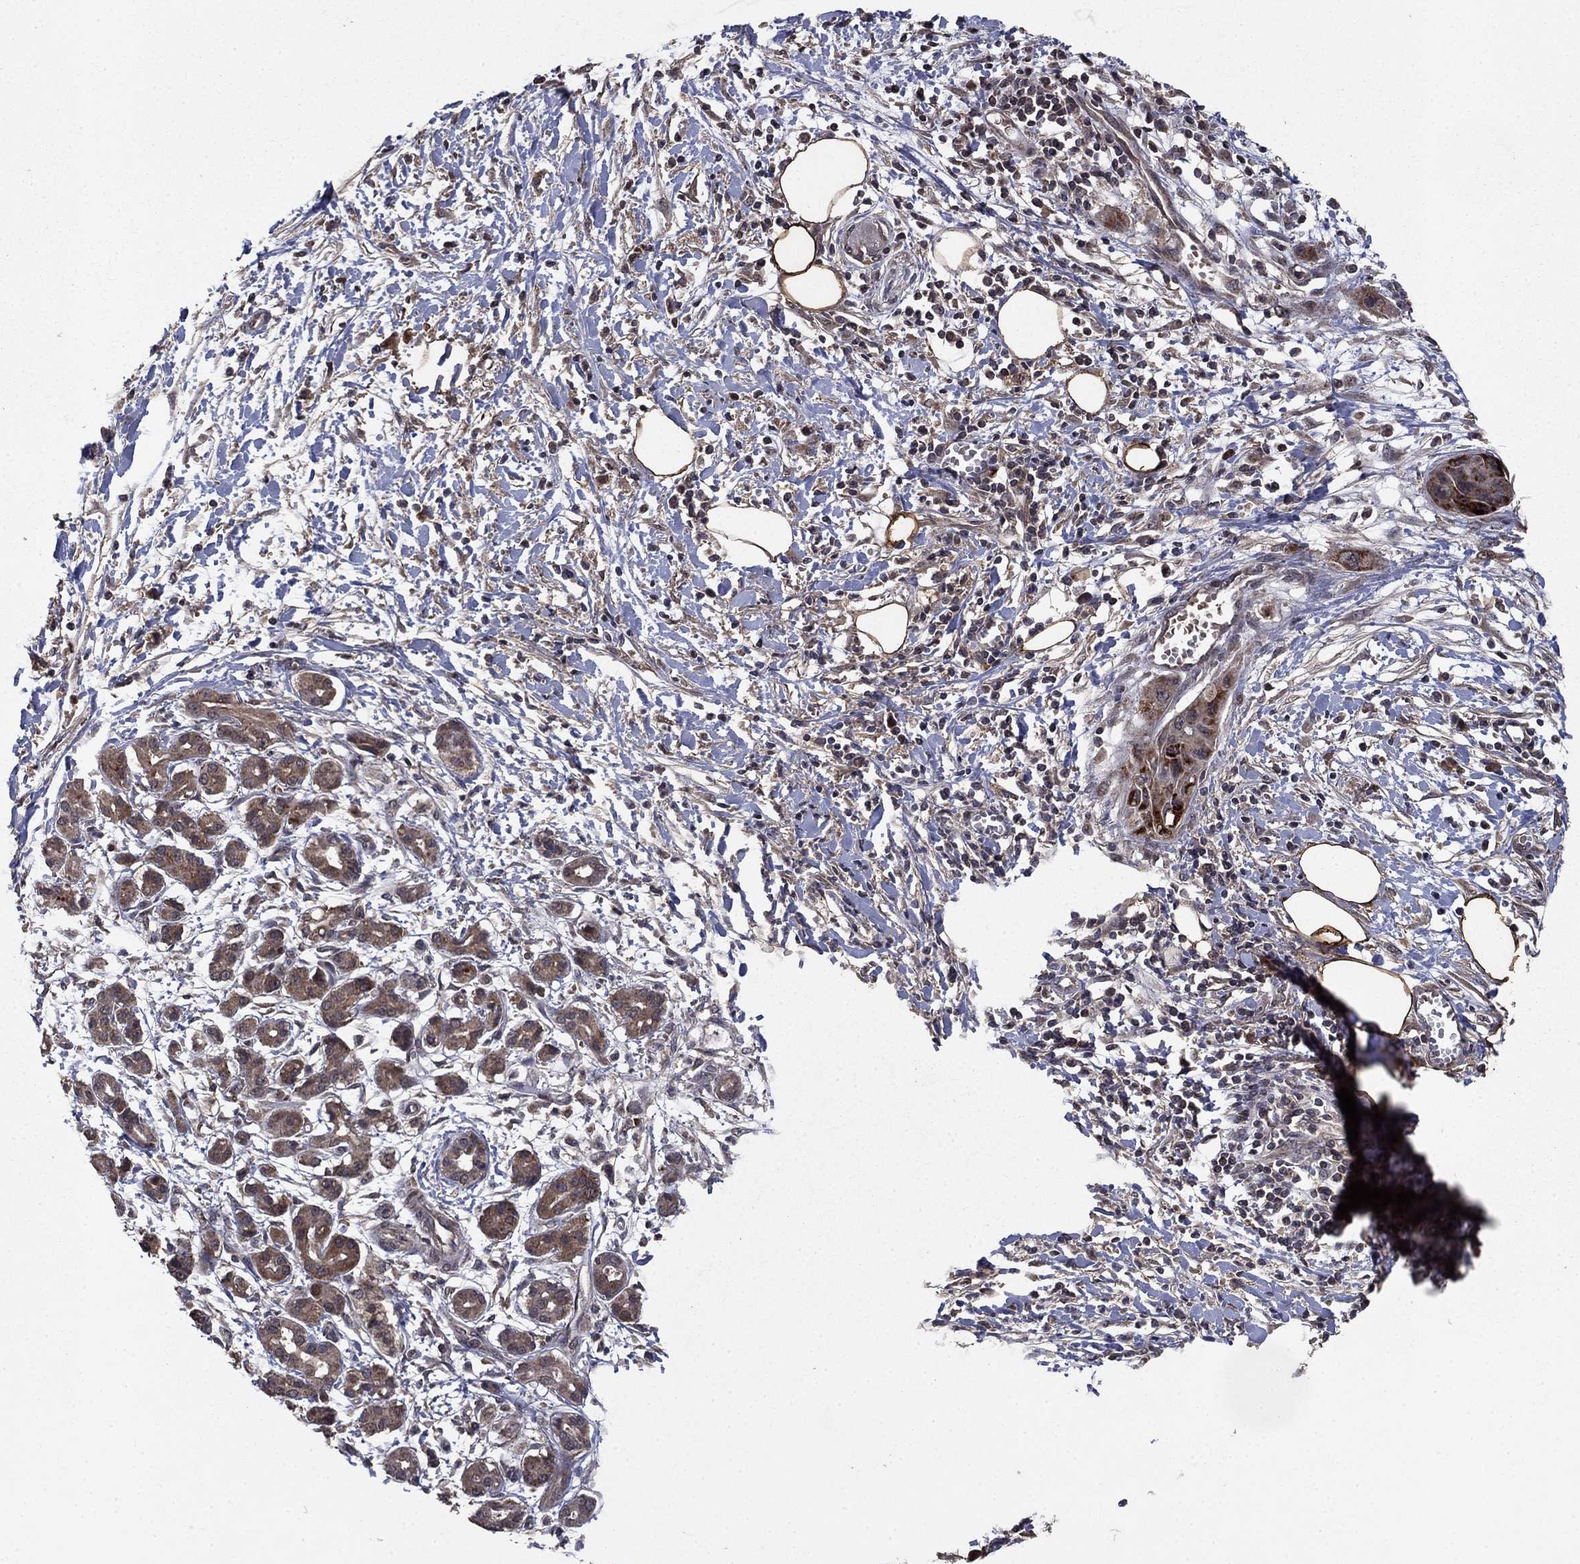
{"staining": {"intensity": "moderate", "quantity": ">75%", "location": "cytoplasmic/membranous"}, "tissue": "pancreatic cancer", "cell_type": "Tumor cells", "image_type": "cancer", "snomed": [{"axis": "morphology", "description": "Adenocarcinoma, NOS"}, {"axis": "topography", "description": "Pancreas"}], "caption": "Brown immunohistochemical staining in pancreatic cancer shows moderate cytoplasmic/membranous expression in approximately >75% of tumor cells. The protein of interest is stained brown, and the nuclei are stained in blue (DAB (3,3'-diaminobenzidine) IHC with brightfield microscopy, high magnification).", "gene": "DHRS1", "patient": {"sex": "male", "age": 72}}